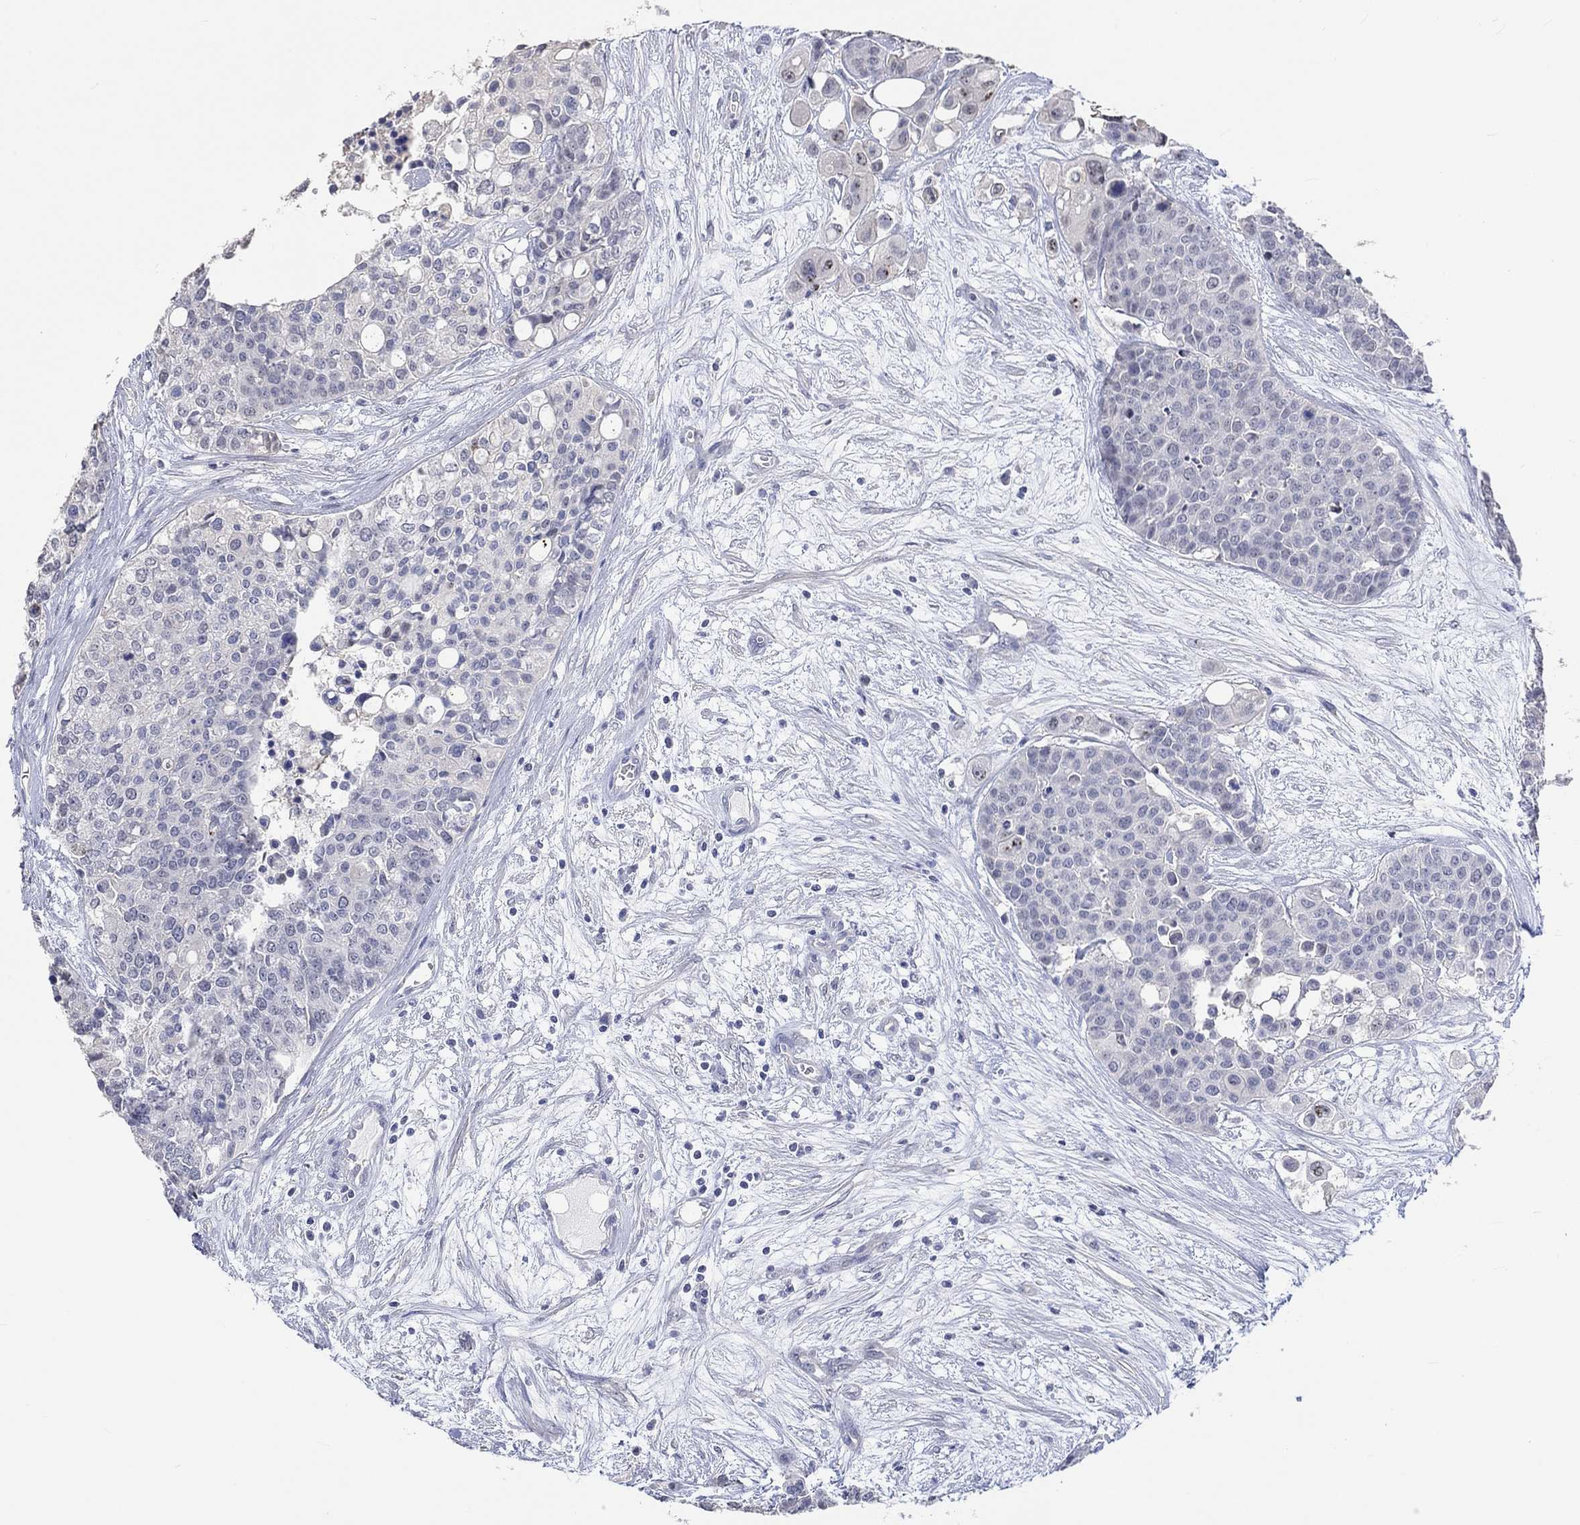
{"staining": {"intensity": "negative", "quantity": "none", "location": "none"}, "tissue": "carcinoid", "cell_type": "Tumor cells", "image_type": "cancer", "snomed": [{"axis": "morphology", "description": "Carcinoid, malignant, NOS"}, {"axis": "topography", "description": "Colon"}], "caption": "Human carcinoid stained for a protein using immunohistochemistry (IHC) exhibits no staining in tumor cells.", "gene": "PNMA5", "patient": {"sex": "male", "age": 81}}